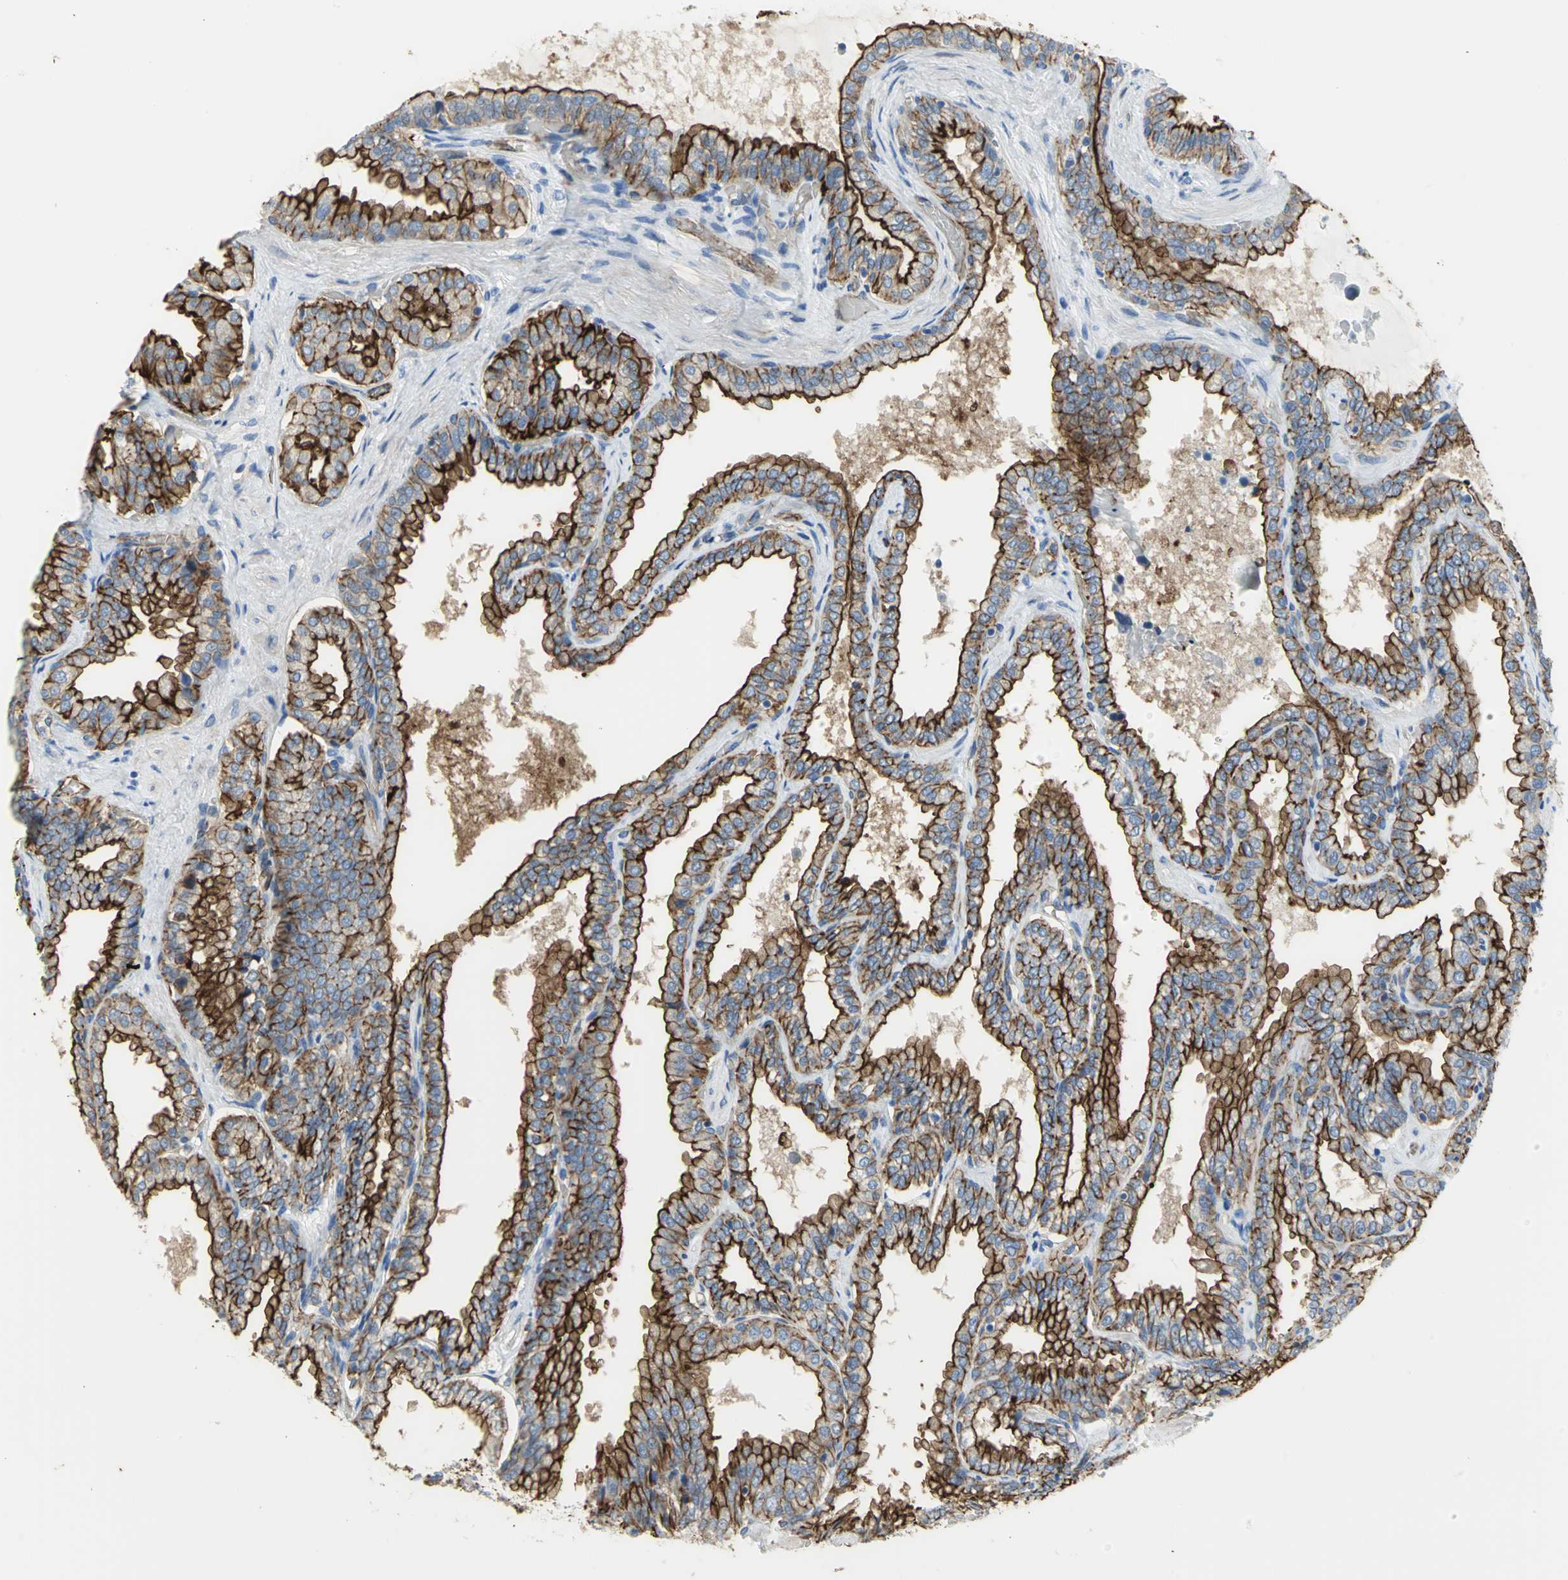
{"staining": {"intensity": "strong", "quantity": ">75%", "location": "cytoplasmic/membranous"}, "tissue": "seminal vesicle", "cell_type": "Glandular cells", "image_type": "normal", "snomed": [{"axis": "morphology", "description": "Normal tissue, NOS"}, {"axis": "topography", "description": "Seminal veicle"}], "caption": "DAB immunohistochemical staining of normal seminal vesicle demonstrates strong cytoplasmic/membranous protein positivity in approximately >75% of glandular cells.", "gene": "FLNB", "patient": {"sex": "male", "age": 46}}